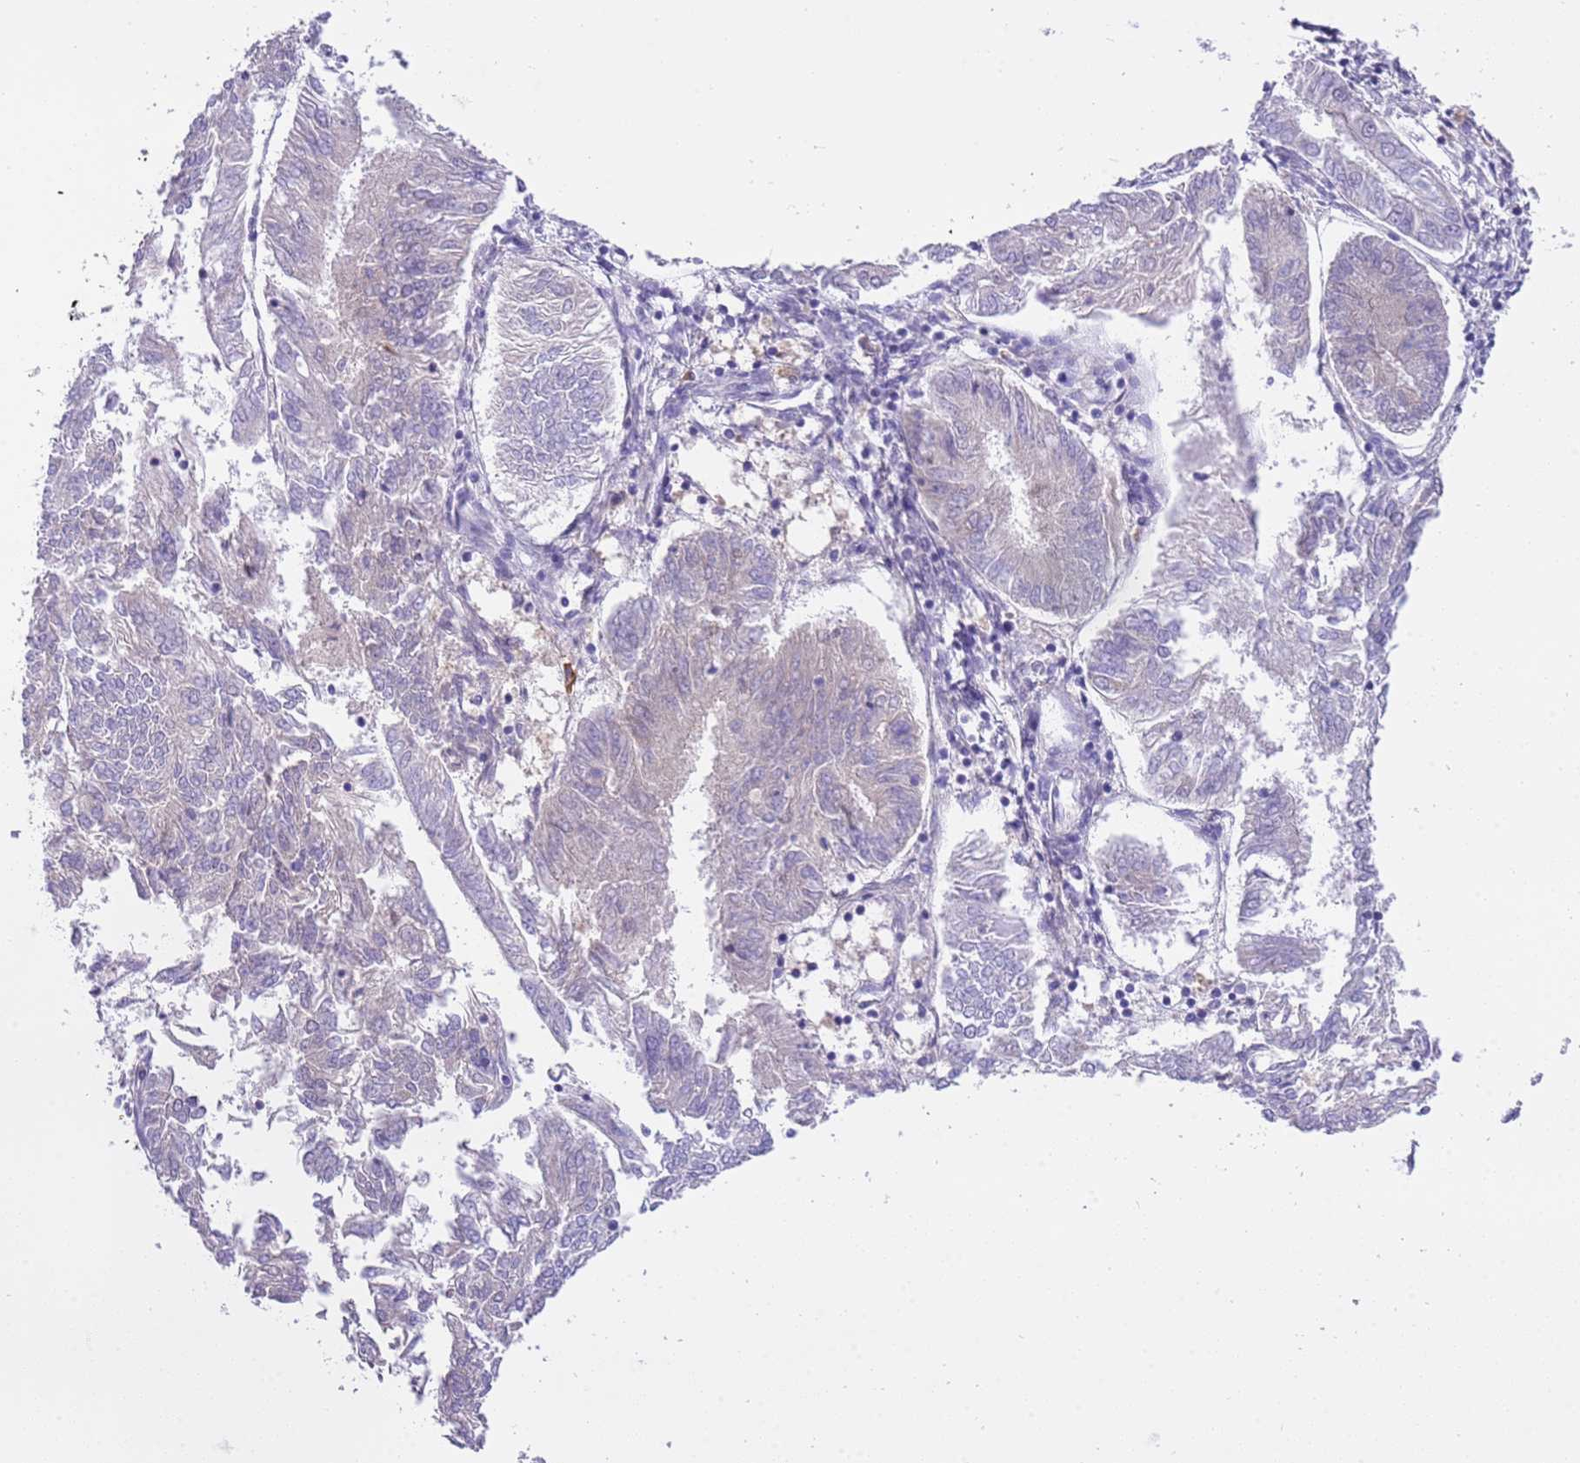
{"staining": {"intensity": "negative", "quantity": "none", "location": "none"}, "tissue": "endometrial cancer", "cell_type": "Tumor cells", "image_type": "cancer", "snomed": [{"axis": "morphology", "description": "Adenocarcinoma, NOS"}, {"axis": "topography", "description": "Endometrium"}], "caption": "DAB immunohistochemical staining of endometrial cancer reveals no significant positivity in tumor cells.", "gene": "MAGEF1", "patient": {"sex": "female", "age": 58}}